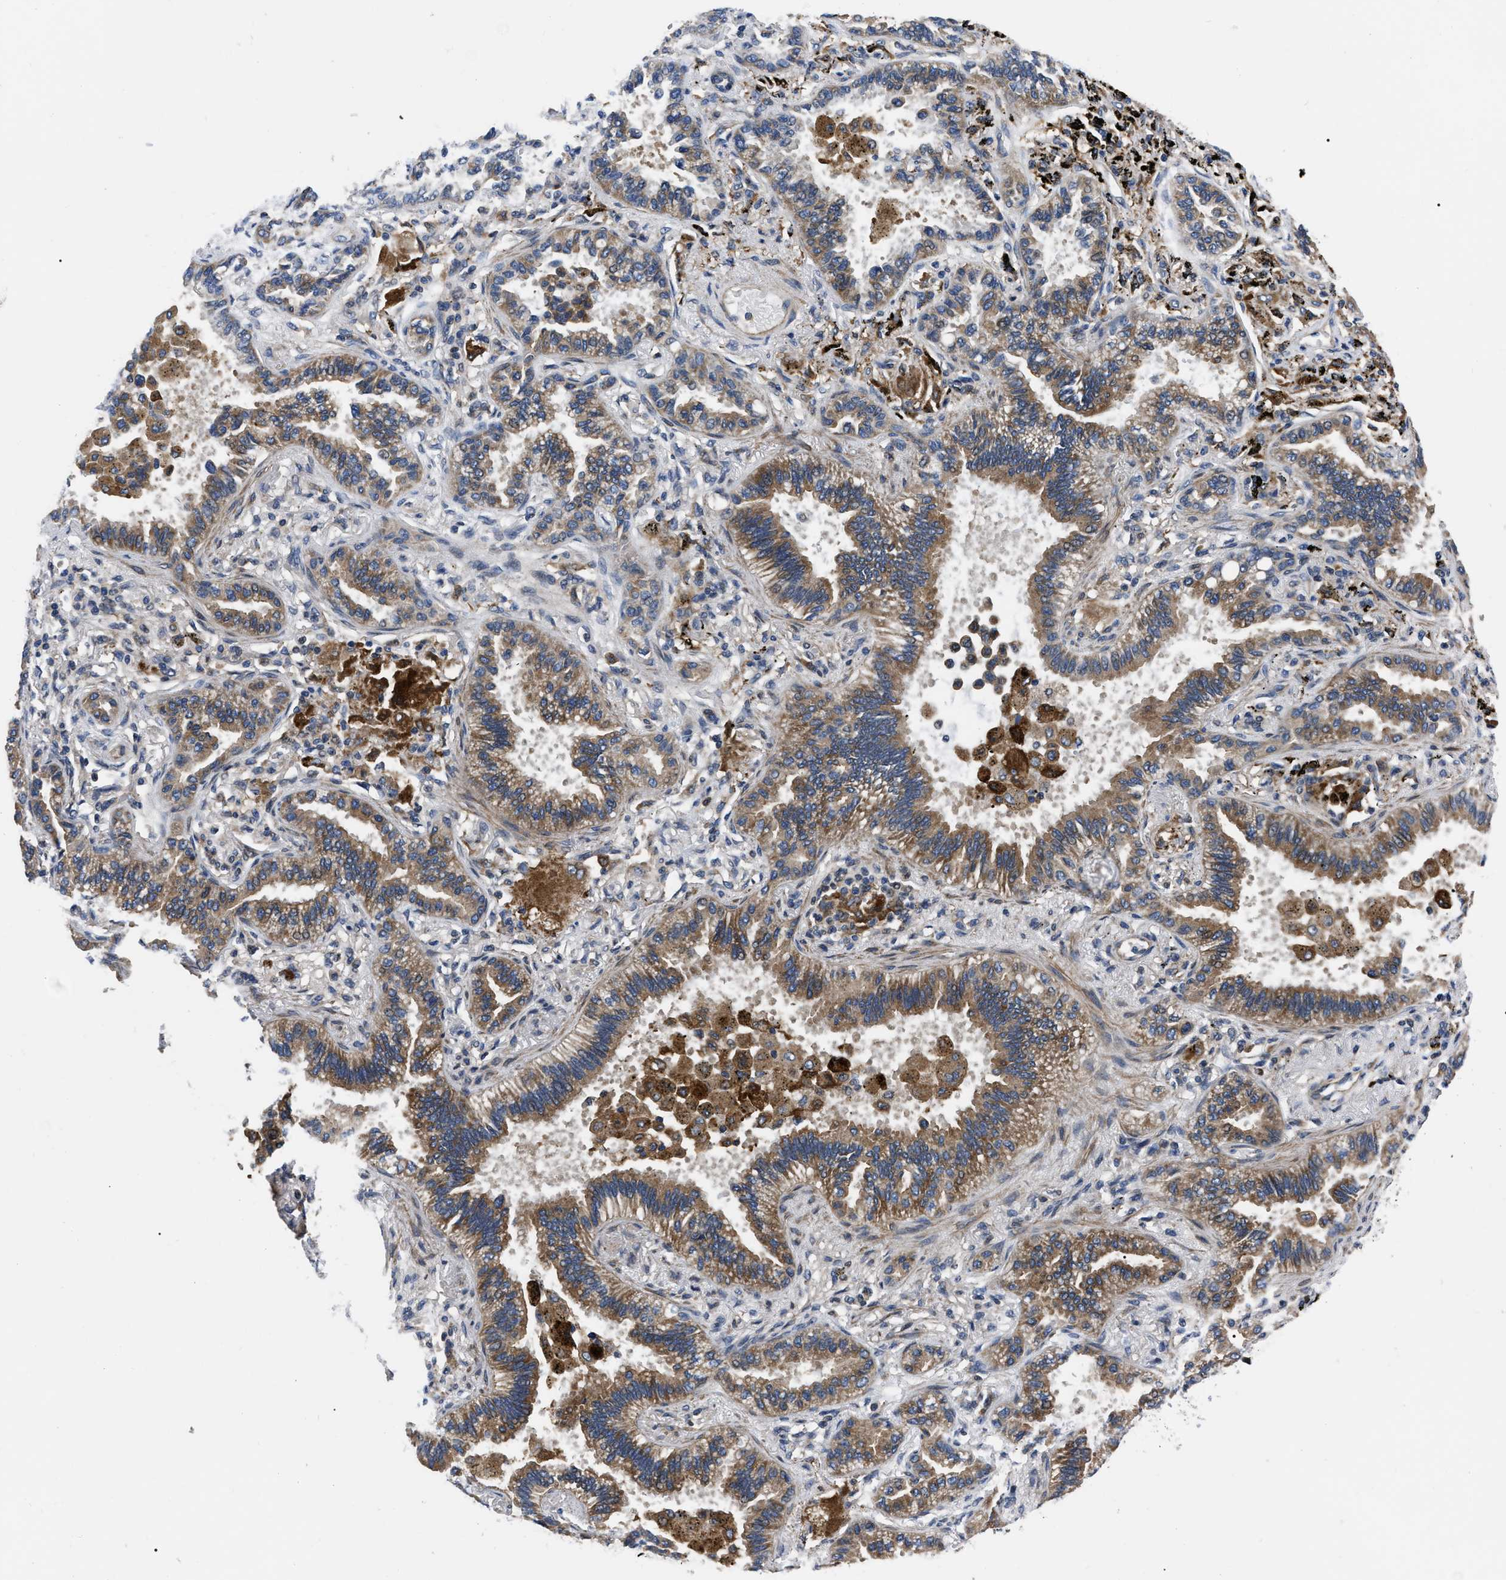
{"staining": {"intensity": "moderate", "quantity": ">75%", "location": "cytoplasmic/membranous"}, "tissue": "lung cancer", "cell_type": "Tumor cells", "image_type": "cancer", "snomed": [{"axis": "morphology", "description": "Normal tissue, NOS"}, {"axis": "morphology", "description": "Adenocarcinoma, NOS"}, {"axis": "topography", "description": "Lung"}], "caption": "A high-resolution photomicrograph shows immunohistochemistry staining of adenocarcinoma (lung), which exhibits moderate cytoplasmic/membranous staining in about >75% of tumor cells.", "gene": "PPWD1", "patient": {"sex": "male", "age": 59}}